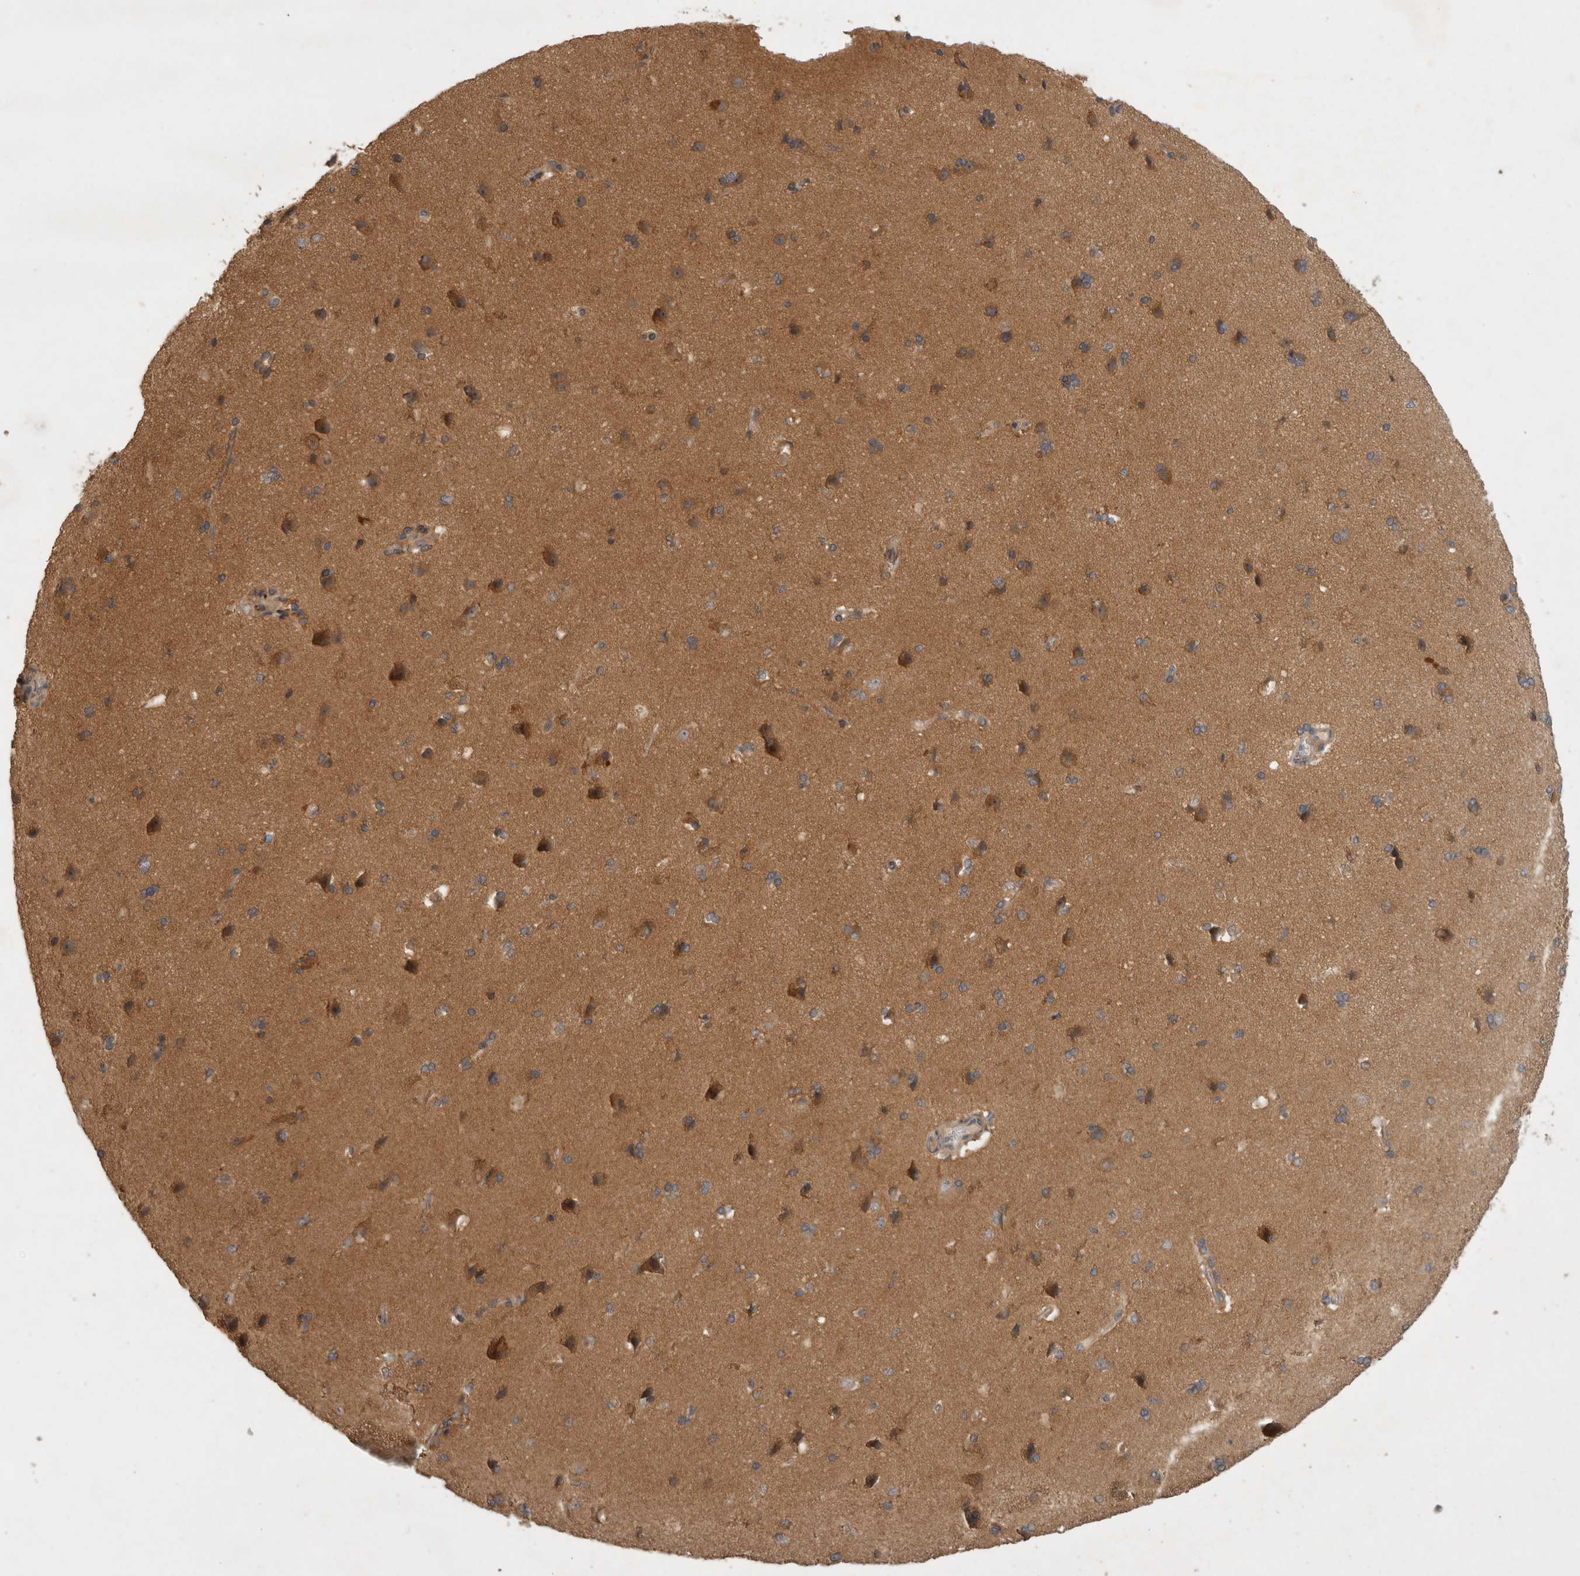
{"staining": {"intensity": "negative", "quantity": "none", "location": "none"}, "tissue": "cerebral cortex", "cell_type": "Endothelial cells", "image_type": "normal", "snomed": [{"axis": "morphology", "description": "Normal tissue, NOS"}, {"axis": "topography", "description": "Cerebral cortex"}], "caption": "Immunohistochemistry of normal human cerebral cortex displays no positivity in endothelial cells.", "gene": "VEPH1", "patient": {"sex": "male", "age": 62}}